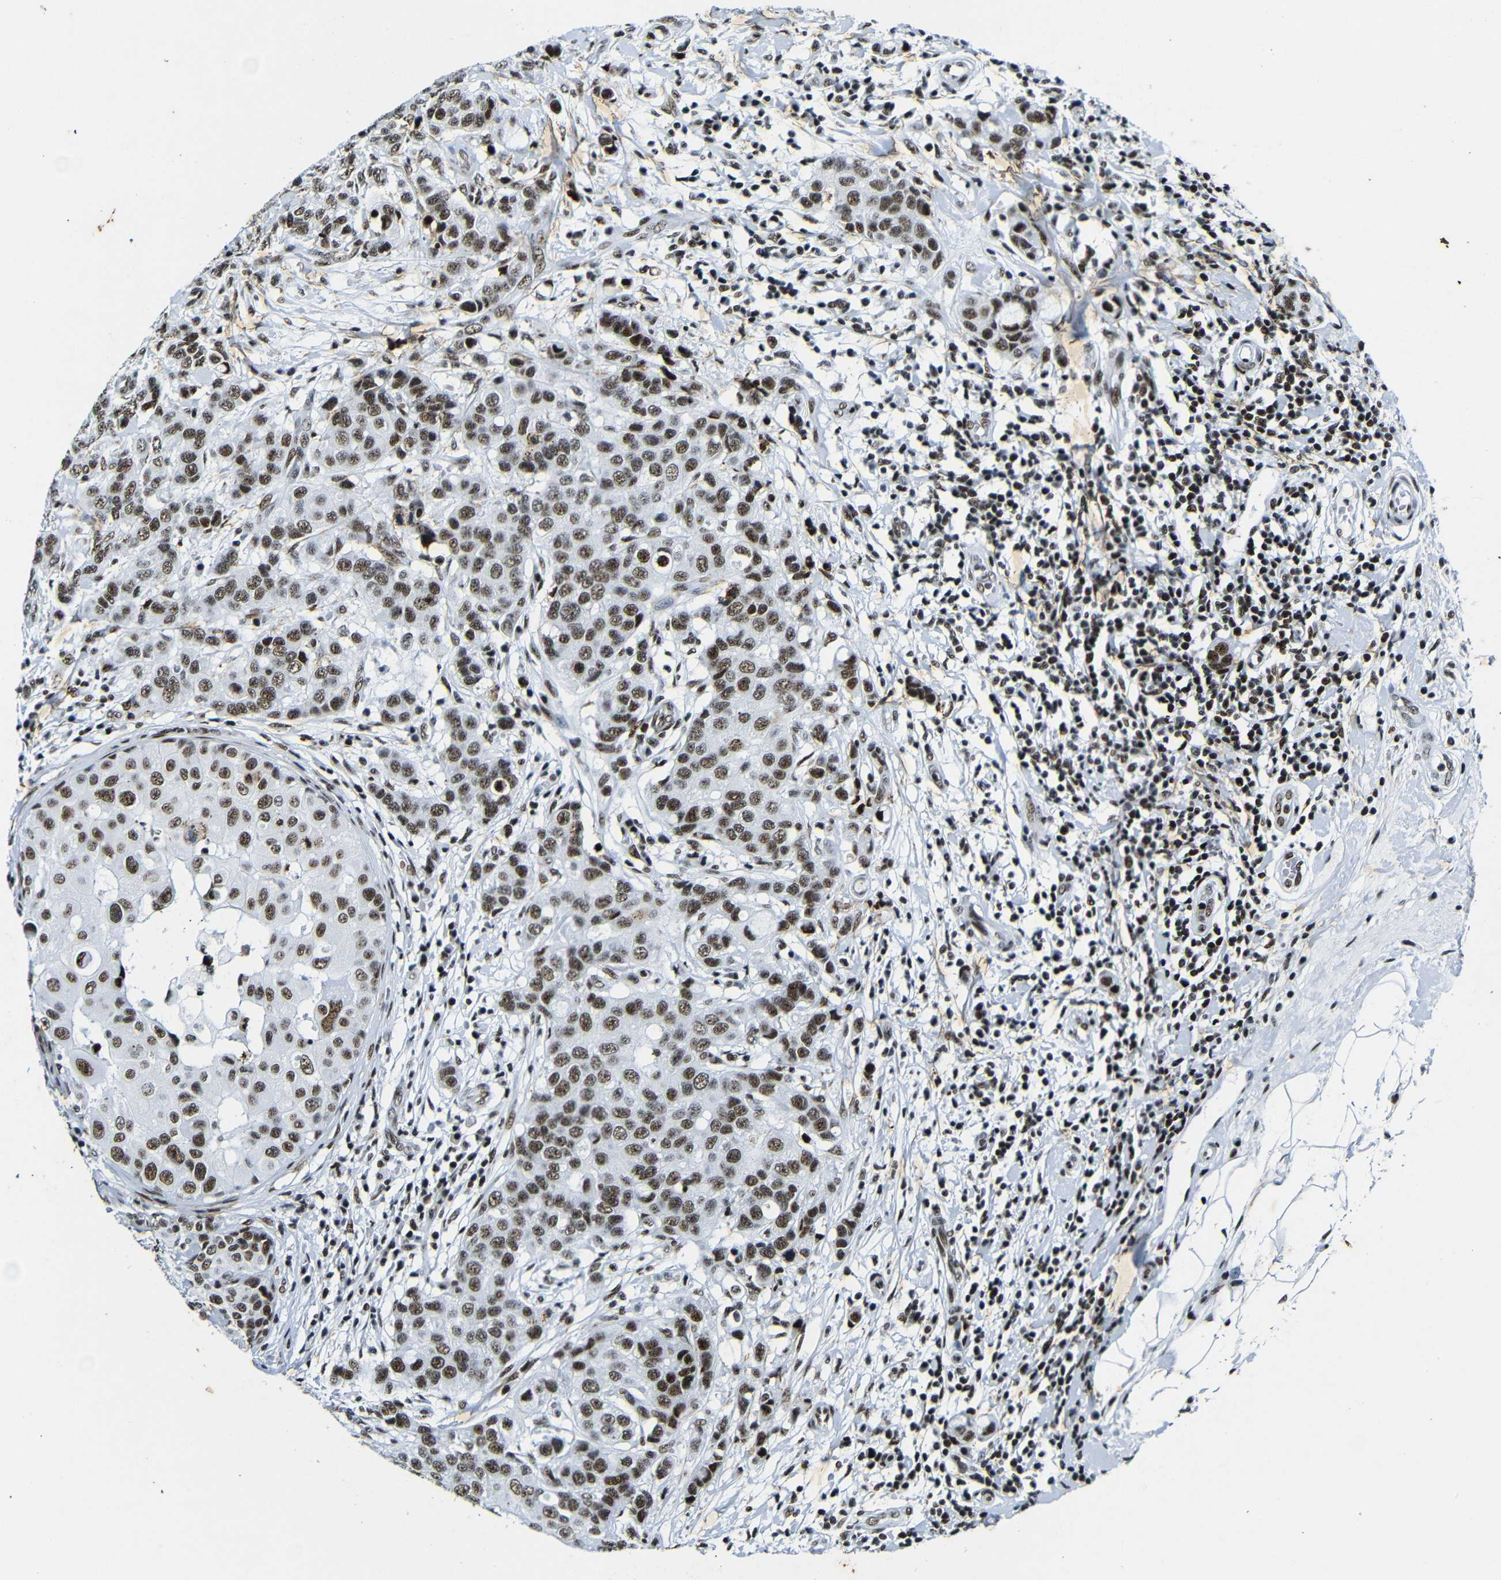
{"staining": {"intensity": "strong", "quantity": ">75%", "location": "nuclear"}, "tissue": "breast cancer", "cell_type": "Tumor cells", "image_type": "cancer", "snomed": [{"axis": "morphology", "description": "Duct carcinoma"}, {"axis": "topography", "description": "Breast"}], "caption": "The micrograph exhibits immunohistochemical staining of breast cancer. There is strong nuclear positivity is identified in about >75% of tumor cells. (DAB IHC with brightfield microscopy, high magnification).", "gene": "SRSF1", "patient": {"sex": "female", "age": 27}}